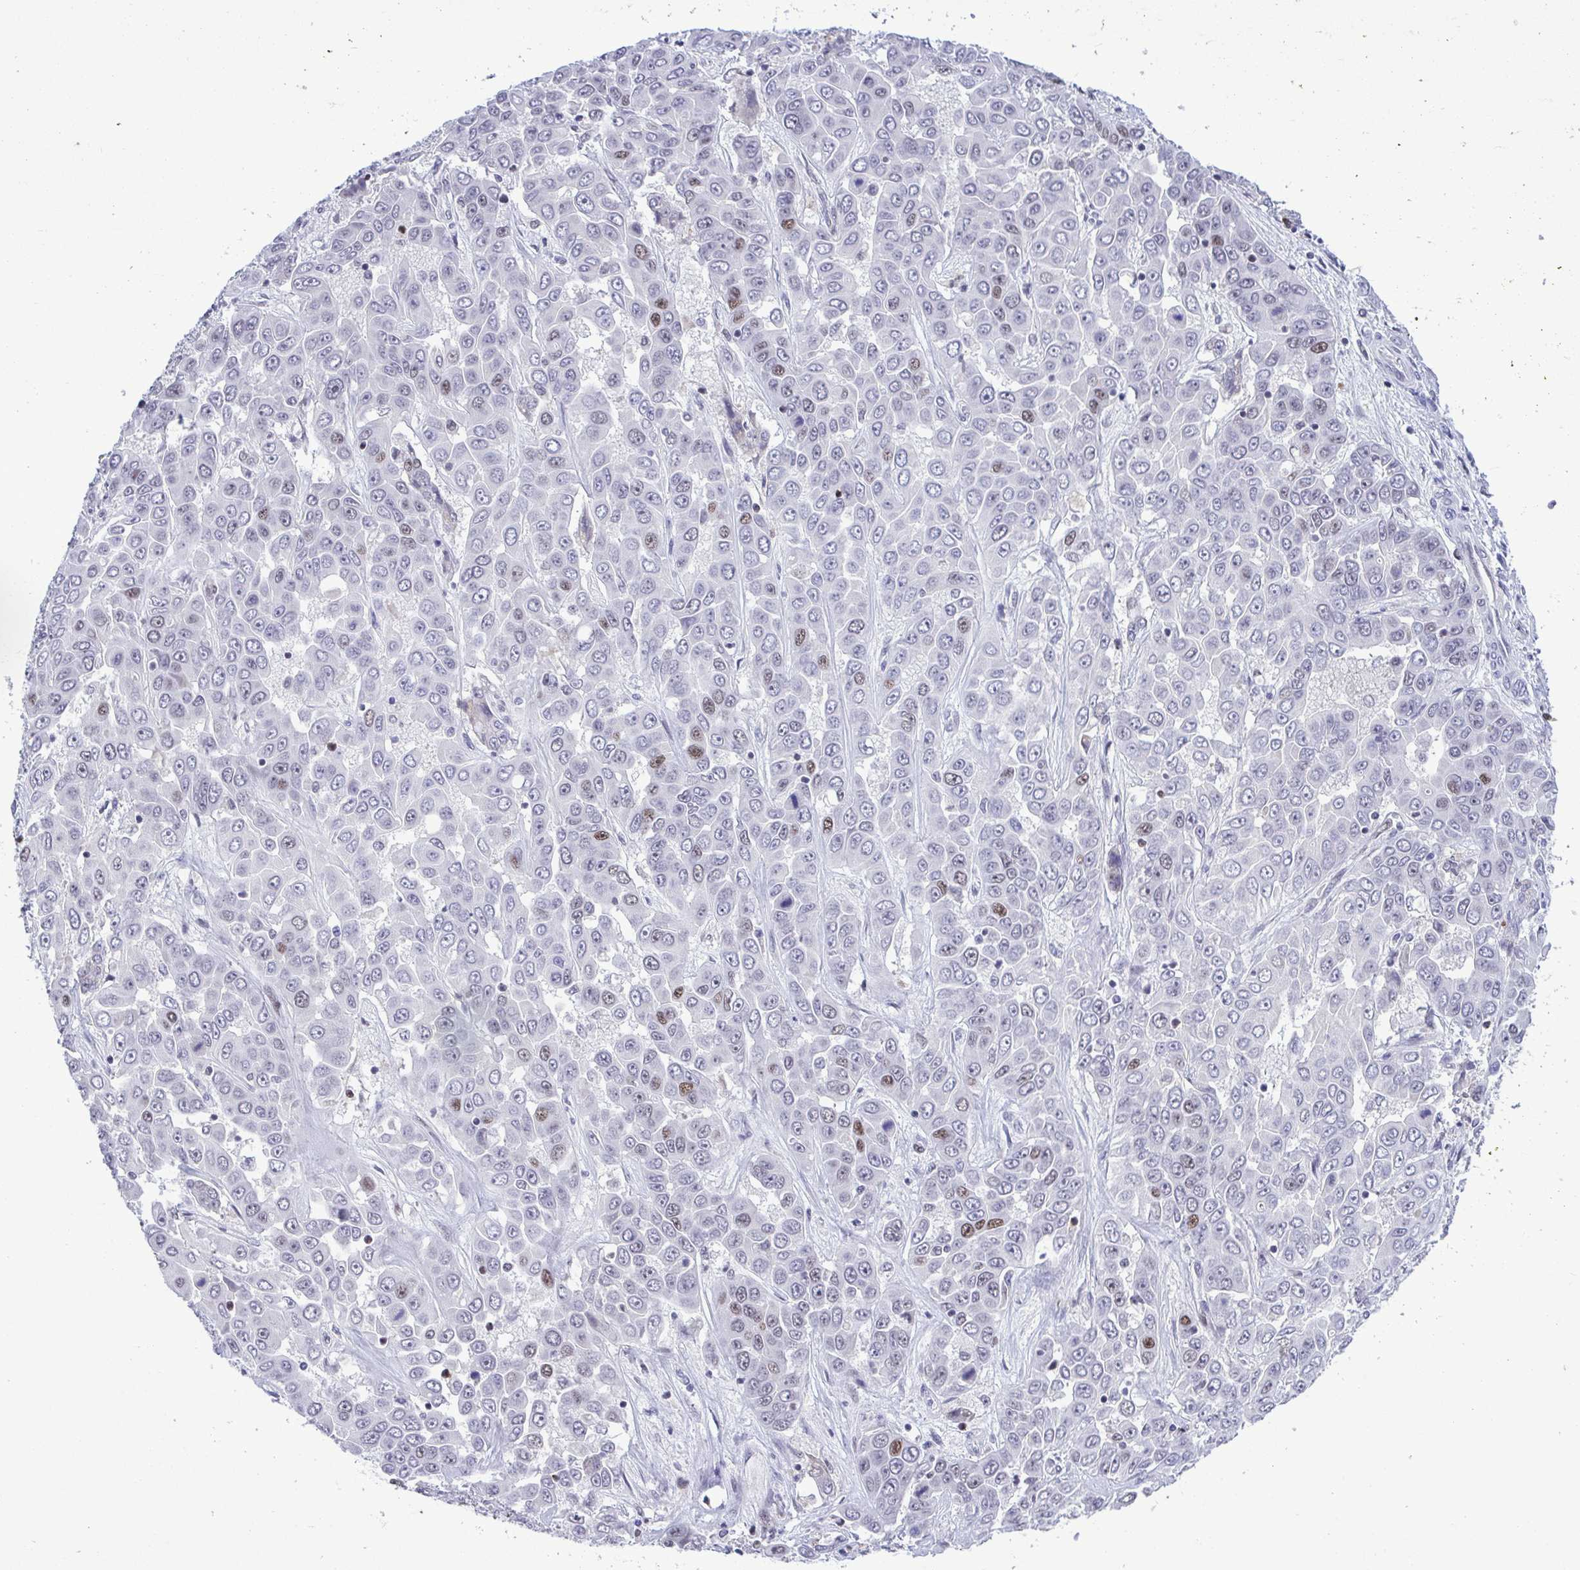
{"staining": {"intensity": "moderate", "quantity": "<25%", "location": "nuclear"}, "tissue": "liver cancer", "cell_type": "Tumor cells", "image_type": "cancer", "snomed": [{"axis": "morphology", "description": "Cholangiocarcinoma"}, {"axis": "topography", "description": "Liver"}], "caption": "Brown immunohistochemical staining in liver cancer (cholangiocarcinoma) exhibits moderate nuclear positivity in about <25% of tumor cells.", "gene": "C1QL2", "patient": {"sex": "female", "age": 52}}